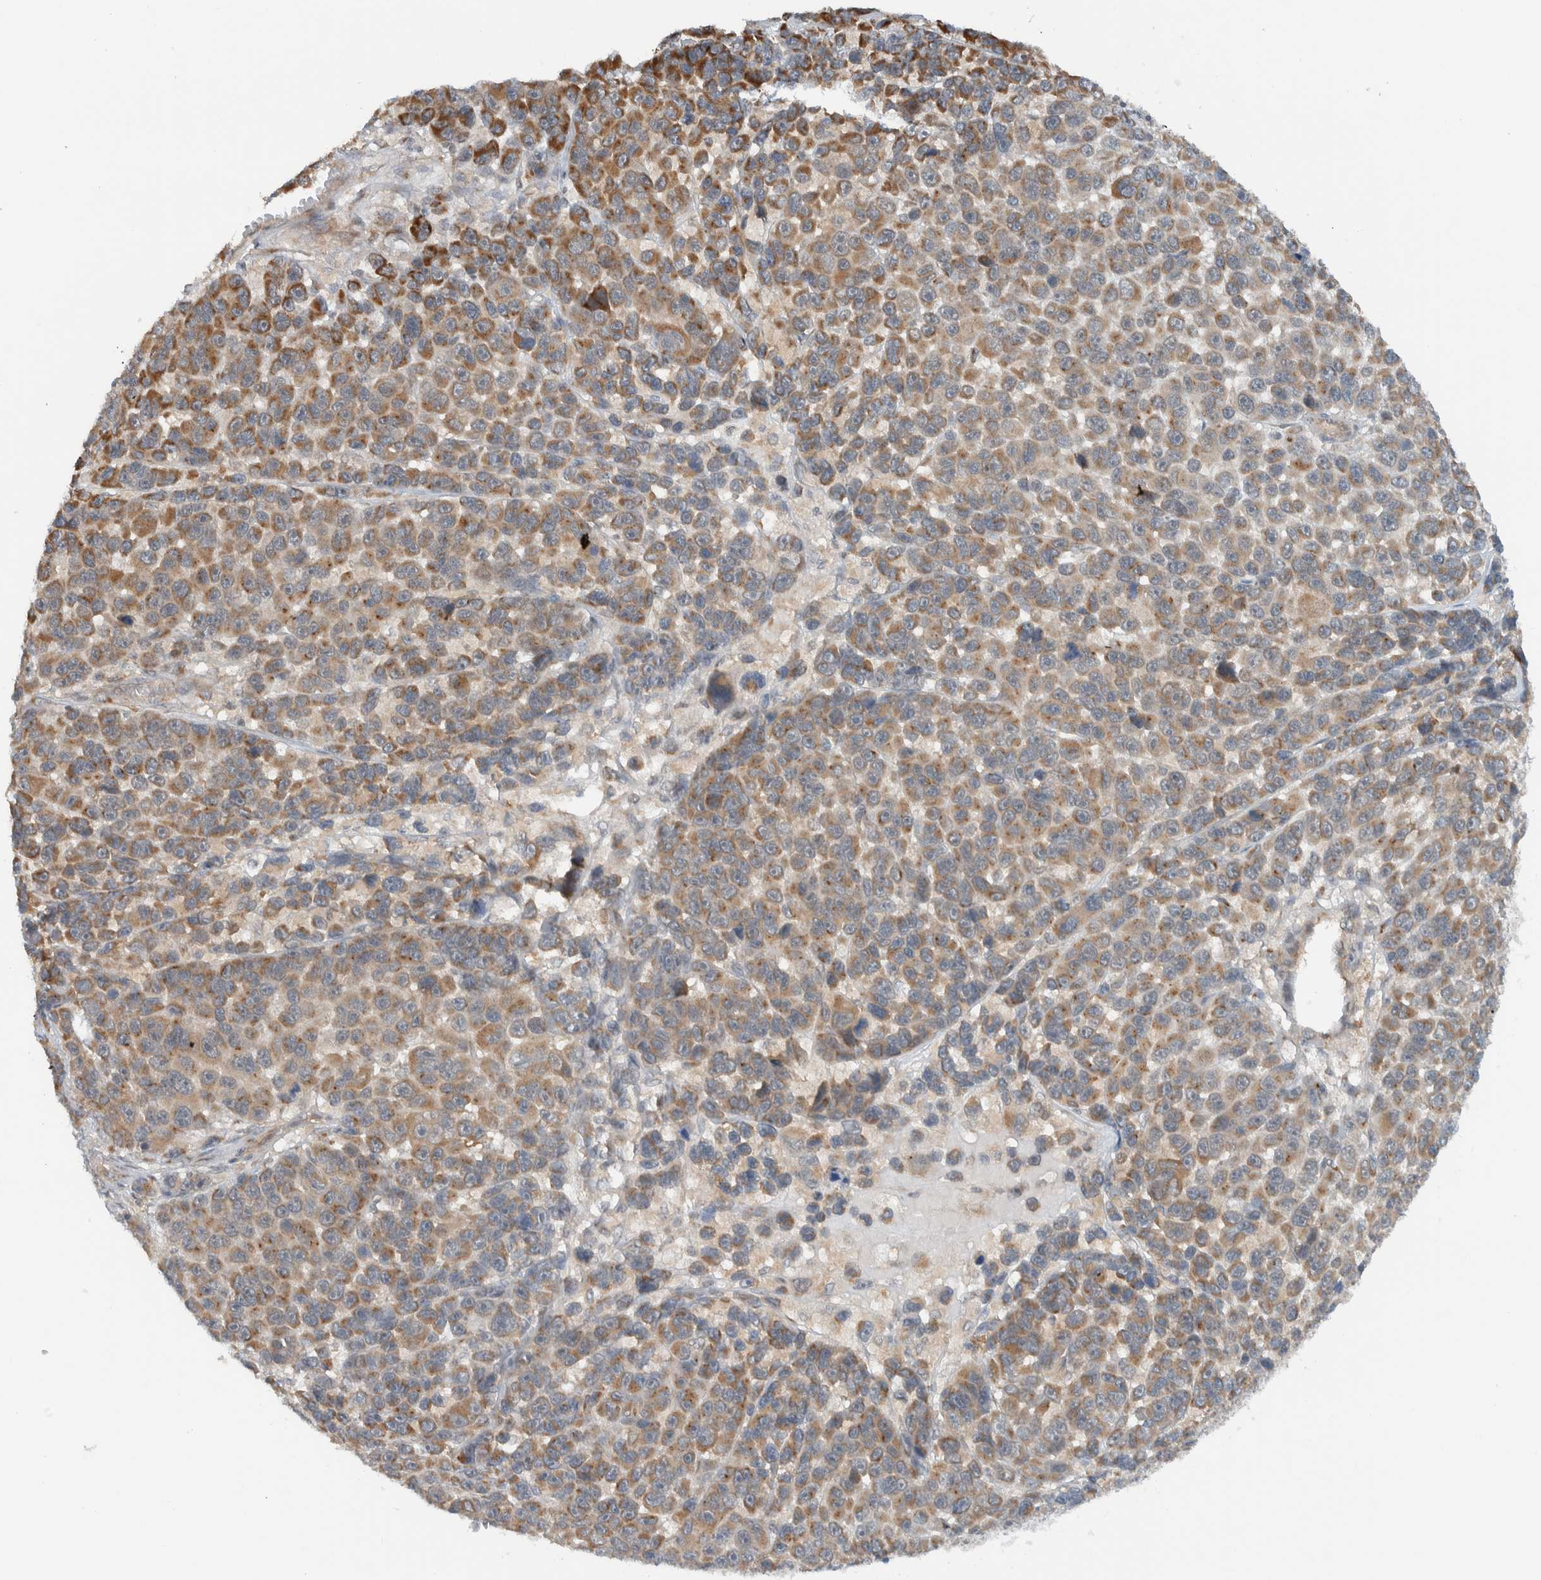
{"staining": {"intensity": "moderate", "quantity": ">75%", "location": "cytoplasmic/membranous"}, "tissue": "melanoma", "cell_type": "Tumor cells", "image_type": "cancer", "snomed": [{"axis": "morphology", "description": "Malignant melanoma, NOS"}, {"axis": "topography", "description": "Skin"}], "caption": "Moderate cytoplasmic/membranous staining for a protein is identified in about >75% of tumor cells of malignant melanoma using IHC.", "gene": "RERE", "patient": {"sex": "male", "age": 53}}